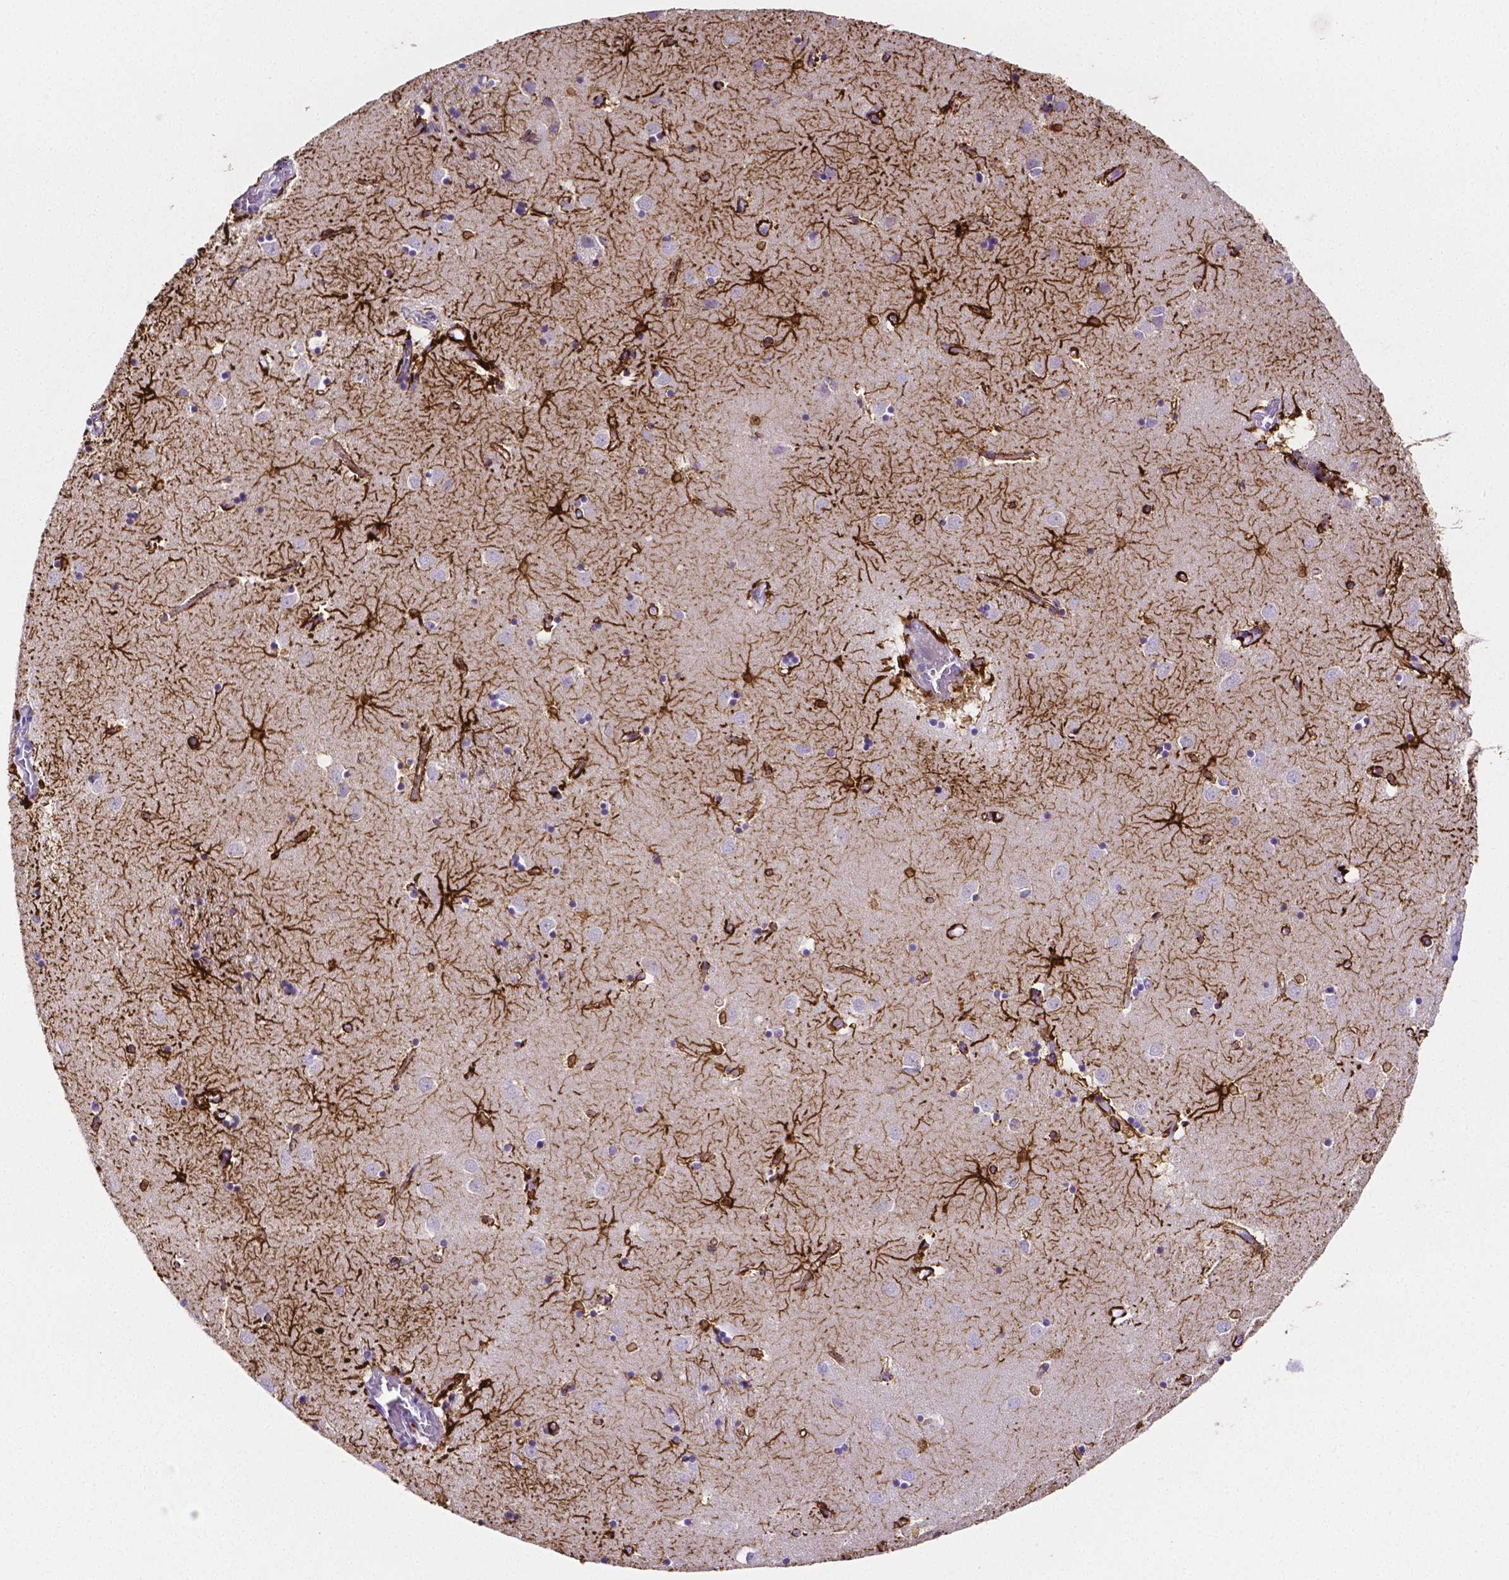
{"staining": {"intensity": "strong", "quantity": "25%-75%", "location": "cytoplasmic/membranous"}, "tissue": "caudate", "cell_type": "Glial cells", "image_type": "normal", "snomed": [{"axis": "morphology", "description": "Normal tissue, NOS"}, {"axis": "topography", "description": "Lateral ventricle wall"}], "caption": "Normal caudate was stained to show a protein in brown. There is high levels of strong cytoplasmic/membranous positivity in about 25%-75% of glial cells.", "gene": "SLC22A2", "patient": {"sex": "male", "age": 54}}